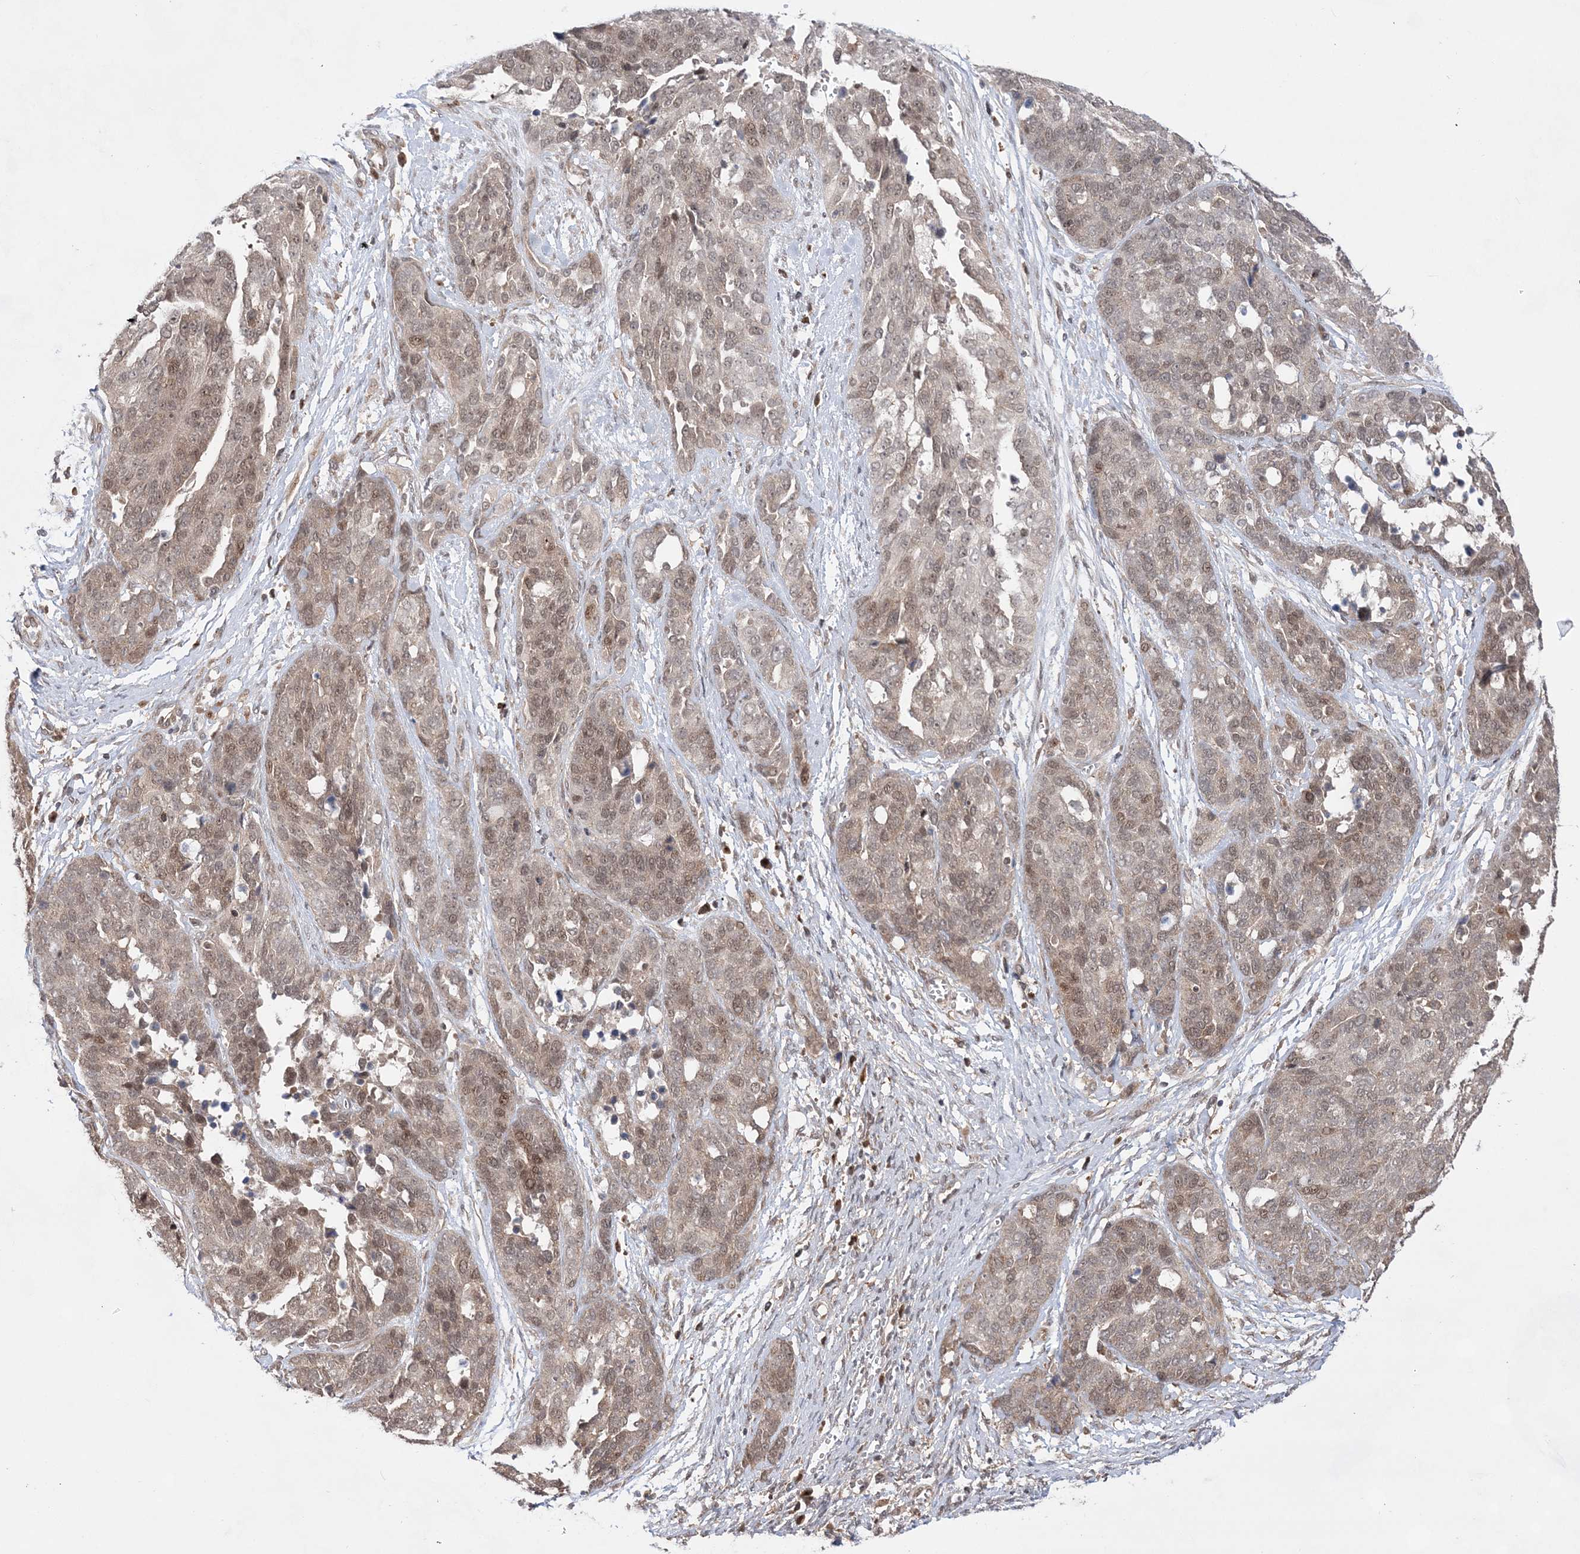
{"staining": {"intensity": "weak", "quantity": ">75%", "location": "nuclear"}, "tissue": "ovarian cancer", "cell_type": "Tumor cells", "image_type": "cancer", "snomed": [{"axis": "morphology", "description": "Cystadenocarcinoma, serous, NOS"}, {"axis": "topography", "description": "Ovary"}], "caption": "IHC staining of ovarian serous cystadenocarcinoma, which reveals low levels of weak nuclear staining in approximately >75% of tumor cells indicating weak nuclear protein positivity. The staining was performed using DAB (brown) for protein detection and nuclei were counterstained in hematoxylin (blue).", "gene": "ANAPC15", "patient": {"sex": "female", "age": 44}}